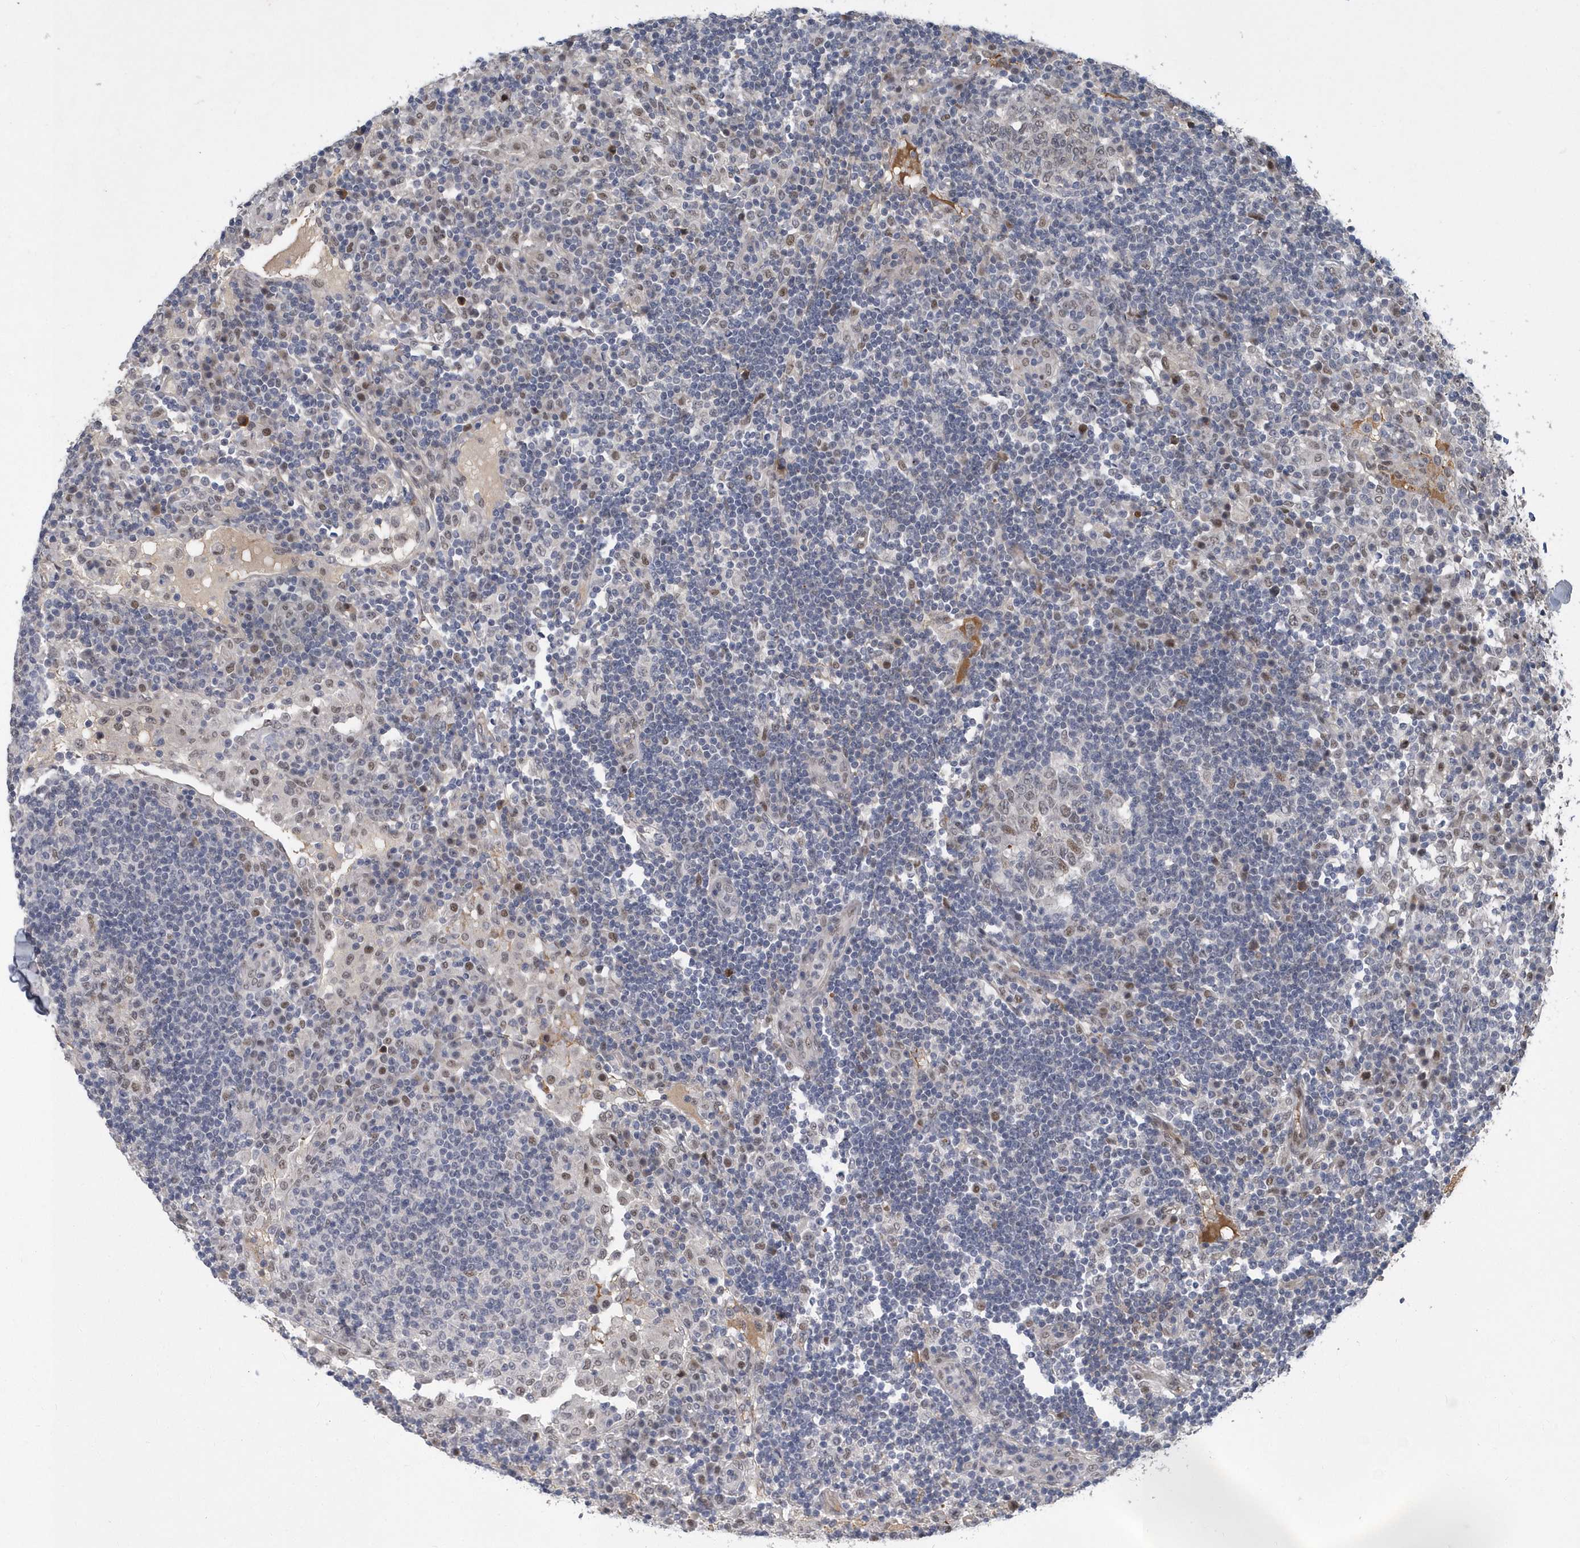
{"staining": {"intensity": "moderate", "quantity": "<25%", "location": "nuclear"}, "tissue": "lymph node", "cell_type": "Germinal center cells", "image_type": "normal", "snomed": [{"axis": "morphology", "description": "Normal tissue, NOS"}, {"axis": "topography", "description": "Lymph node"}], "caption": "IHC photomicrograph of normal lymph node stained for a protein (brown), which reveals low levels of moderate nuclear staining in approximately <25% of germinal center cells.", "gene": "FAM217A", "patient": {"sex": "female", "age": 53}}